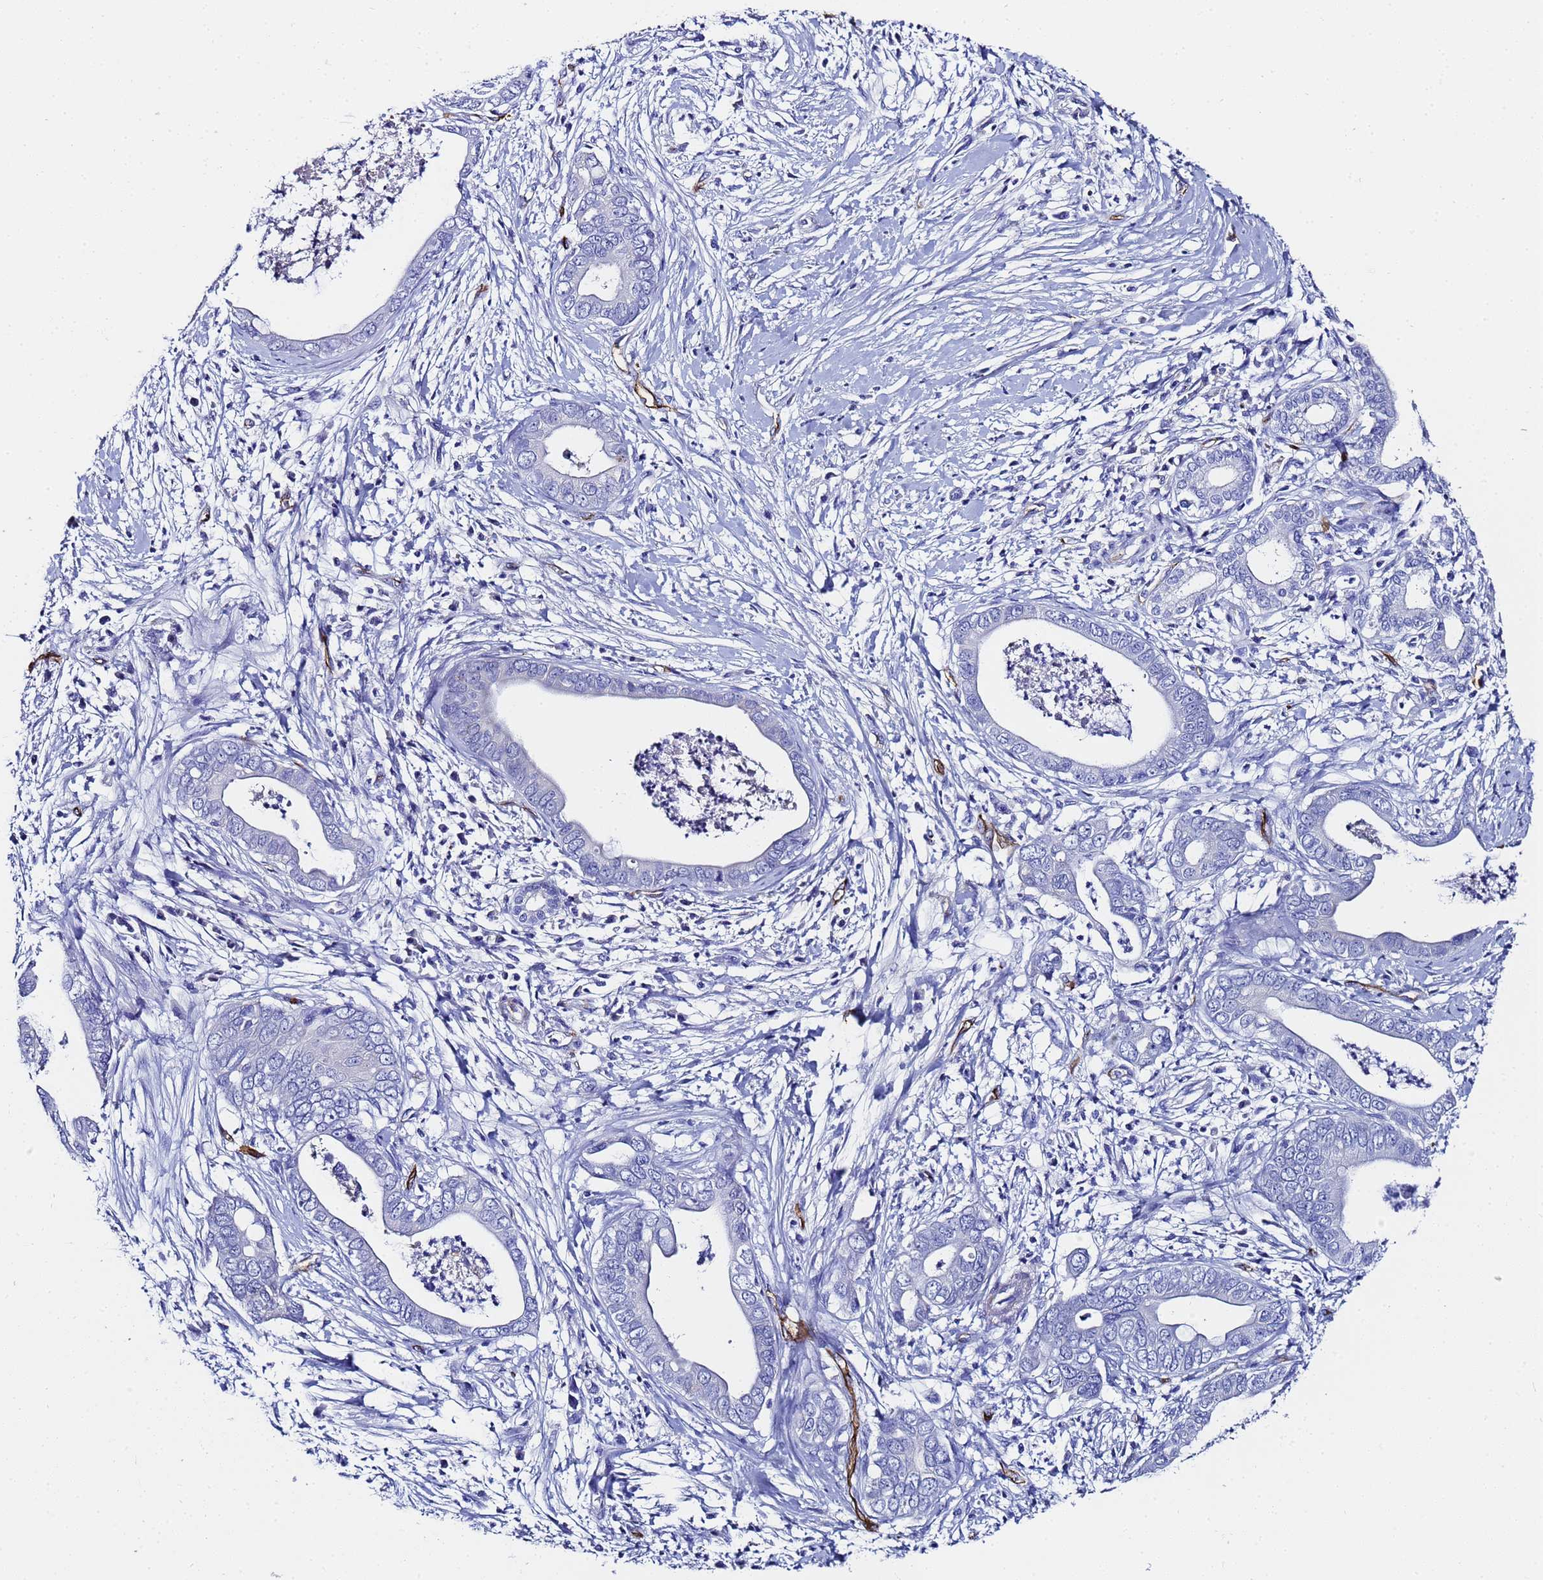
{"staining": {"intensity": "negative", "quantity": "none", "location": "none"}, "tissue": "pancreatic cancer", "cell_type": "Tumor cells", "image_type": "cancer", "snomed": [{"axis": "morphology", "description": "Adenocarcinoma, NOS"}, {"axis": "topography", "description": "Pancreas"}], "caption": "A micrograph of human pancreatic cancer (adenocarcinoma) is negative for staining in tumor cells. (DAB (3,3'-diaminobenzidine) immunohistochemistry visualized using brightfield microscopy, high magnification).", "gene": "ADIPOQ", "patient": {"sex": "male", "age": 75}}